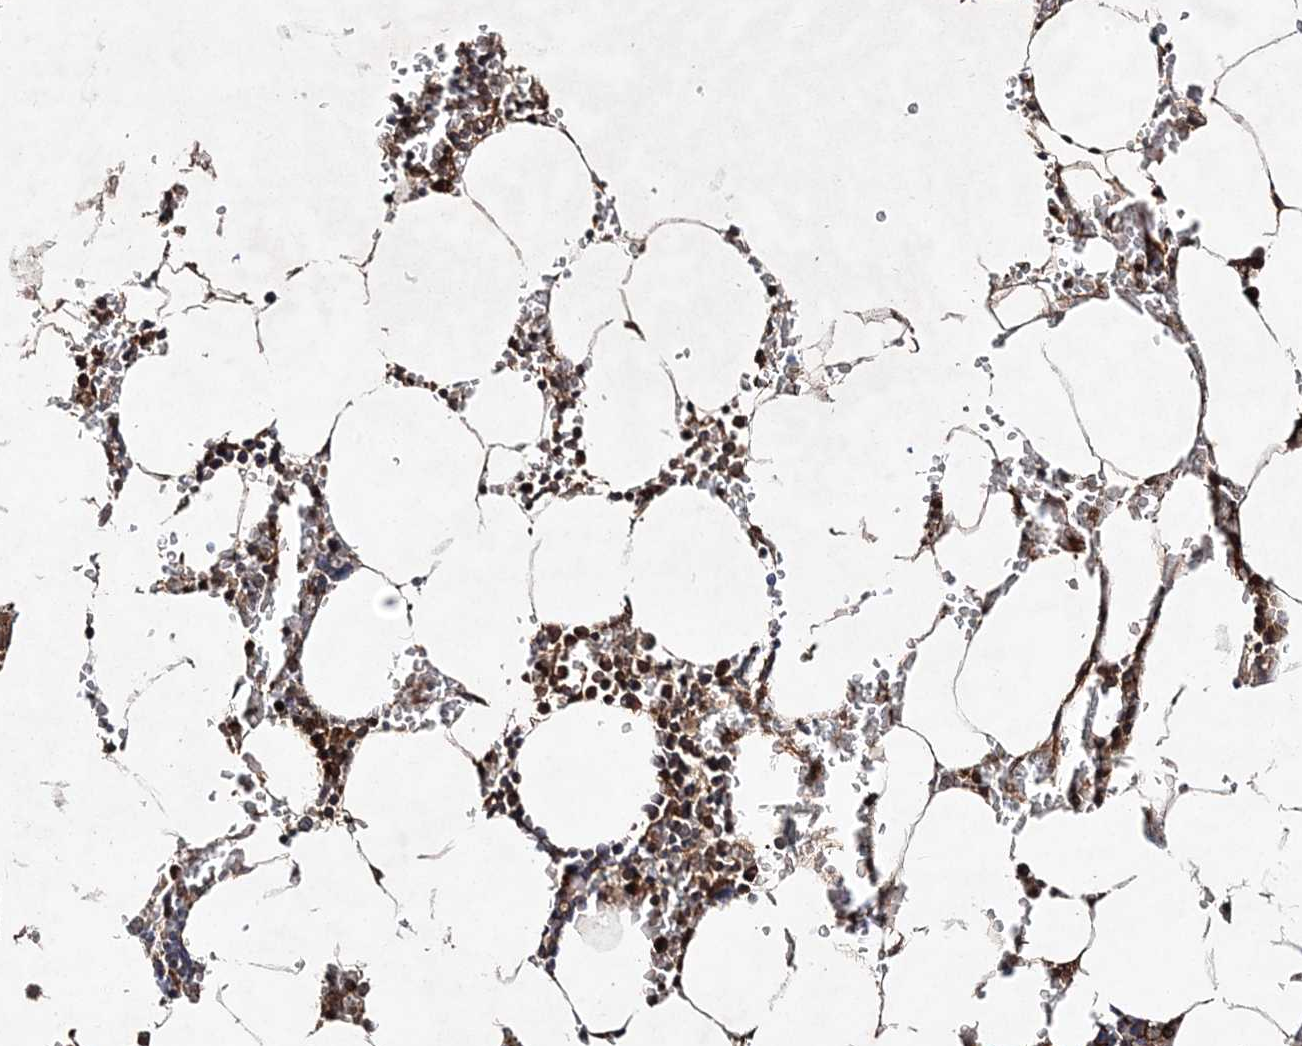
{"staining": {"intensity": "strong", "quantity": "25%-75%", "location": "cytoplasmic/membranous"}, "tissue": "bone marrow", "cell_type": "Hematopoietic cells", "image_type": "normal", "snomed": [{"axis": "morphology", "description": "Normal tissue, NOS"}, {"axis": "topography", "description": "Bone marrow"}], "caption": "Hematopoietic cells show high levels of strong cytoplasmic/membranous staining in about 25%-75% of cells in unremarkable human bone marrow.", "gene": "TMEM9B", "patient": {"sex": "male", "age": 70}}